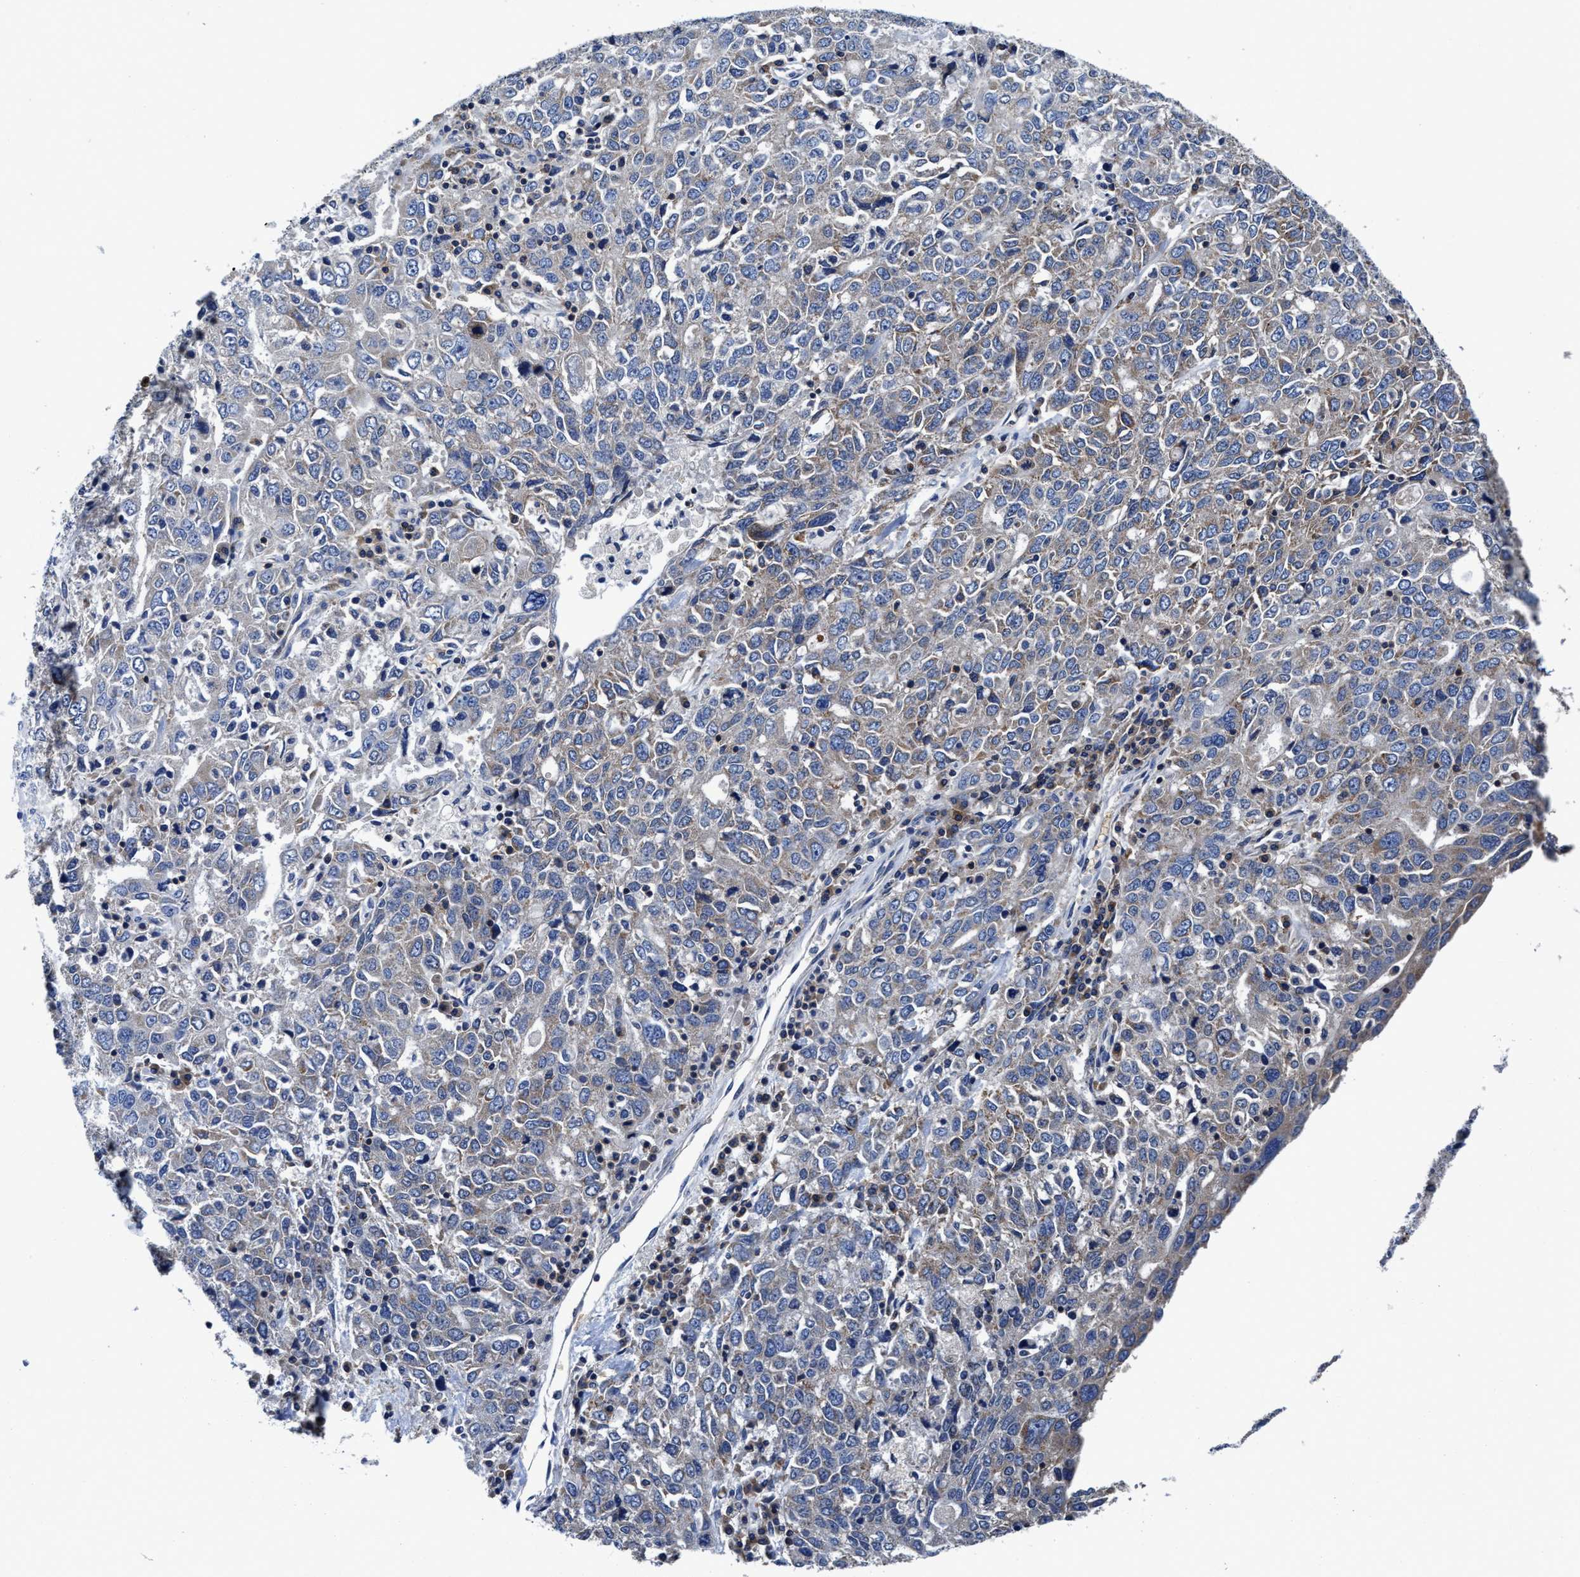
{"staining": {"intensity": "weak", "quantity": "<25%", "location": "cytoplasmic/membranous"}, "tissue": "ovarian cancer", "cell_type": "Tumor cells", "image_type": "cancer", "snomed": [{"axis": "morphology", "description": "Carcinoma, endometroid"}, {"axis": "topography", "description": "Ovary"}], "caption": "This is an immunohistochemistry image of ovarian endometroid carcinoma. There is no positivity in tumor cells.", "gene": "PHLPP1", "patient": {"sex": "female", "age": 62}}